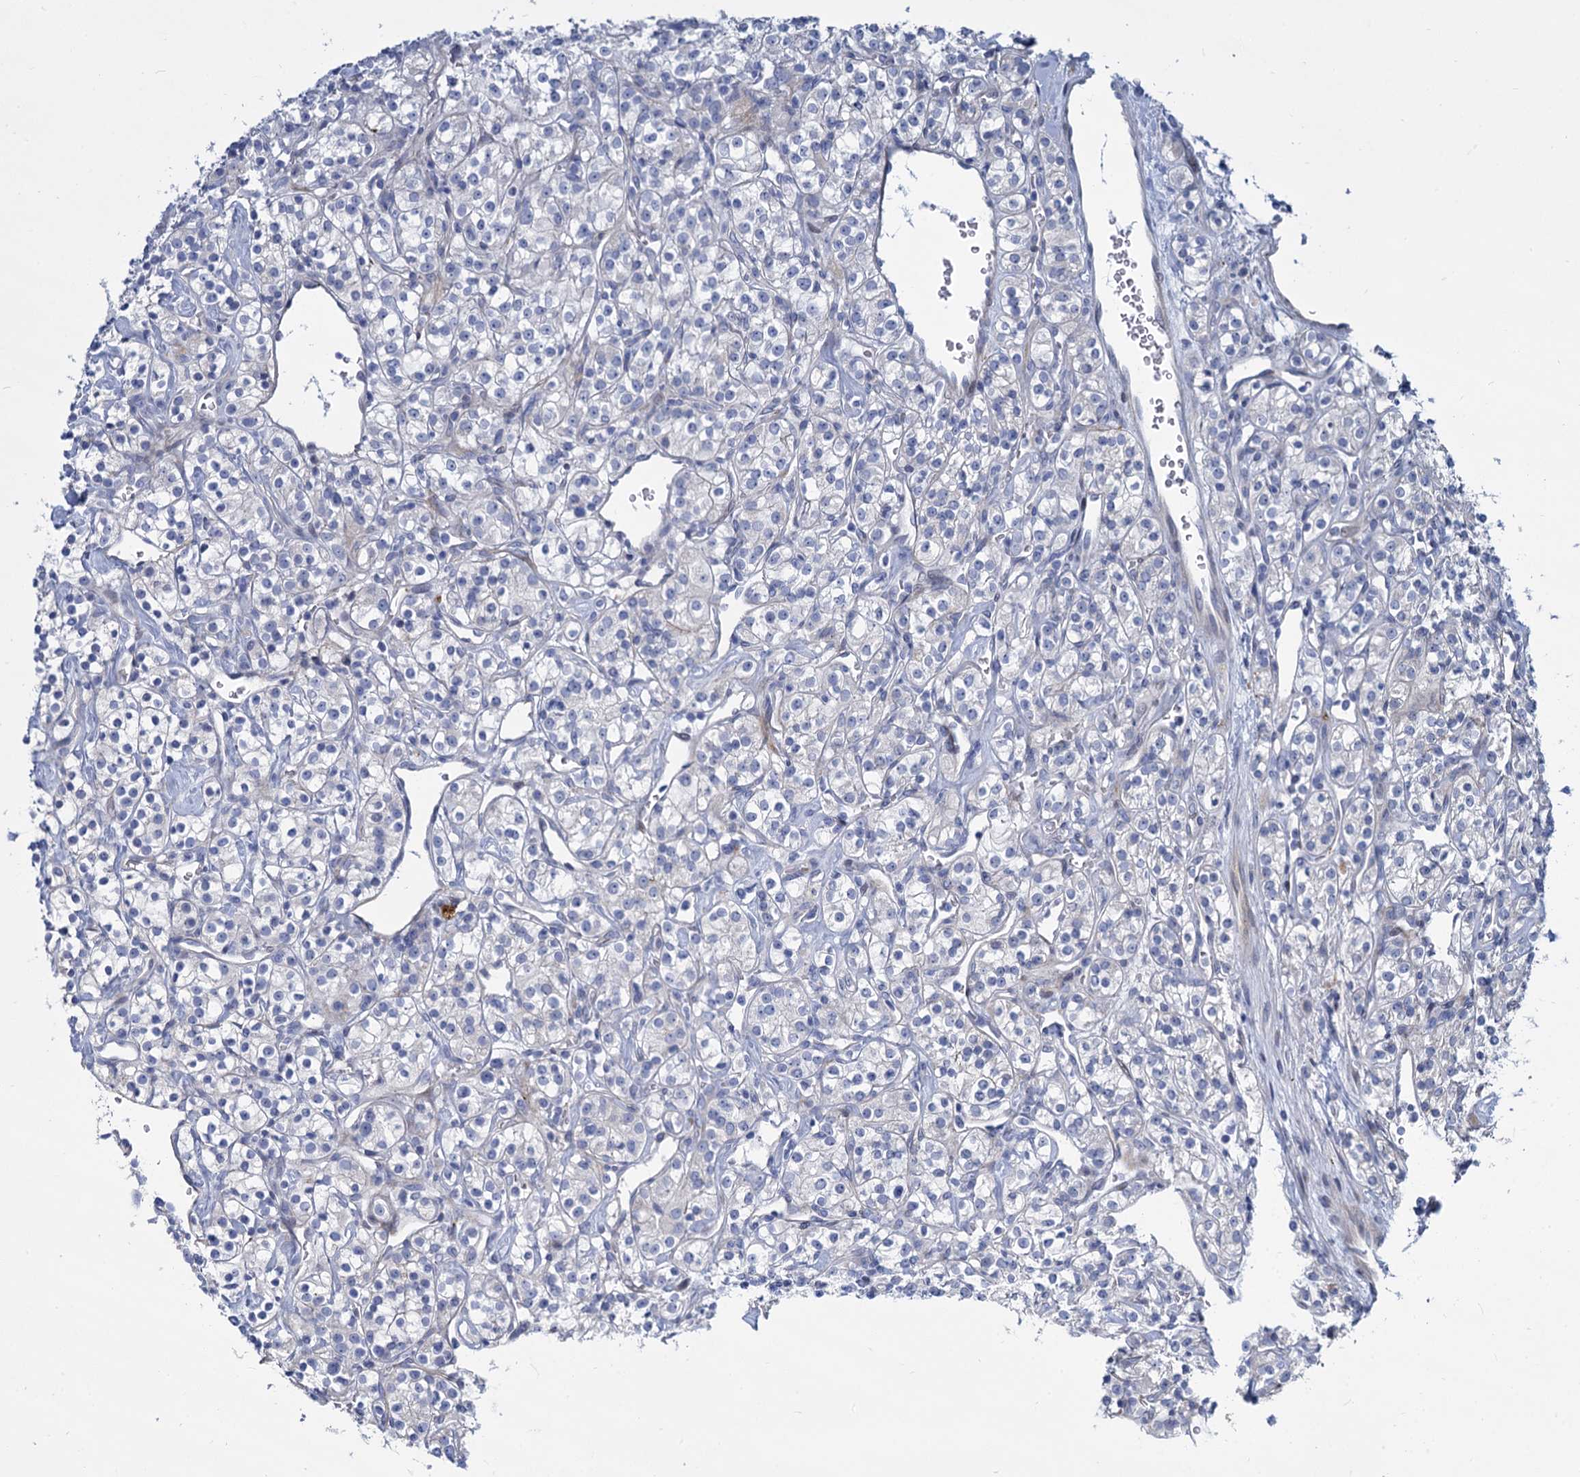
{"staining": {"intensity": "negative", "quantity": "none", "location": "none"}, "tissue": "renal cancer", "cell_type": "Tumor cells", "image_type": "cancer", "snomed": [{"axis": "morphology", "description": "Adenocarcinoma, NOS"}, {"axis": "topography", "description": "Kidney"}], "caption": "Immunohistochemistry histopathology image of neoplastic tissue: human renal cancer stained with DAB demonstrates no significant protein positivity in tumor cells.", "gene": "TRIM77", "patient": {"sex": "male", "age": 77}}